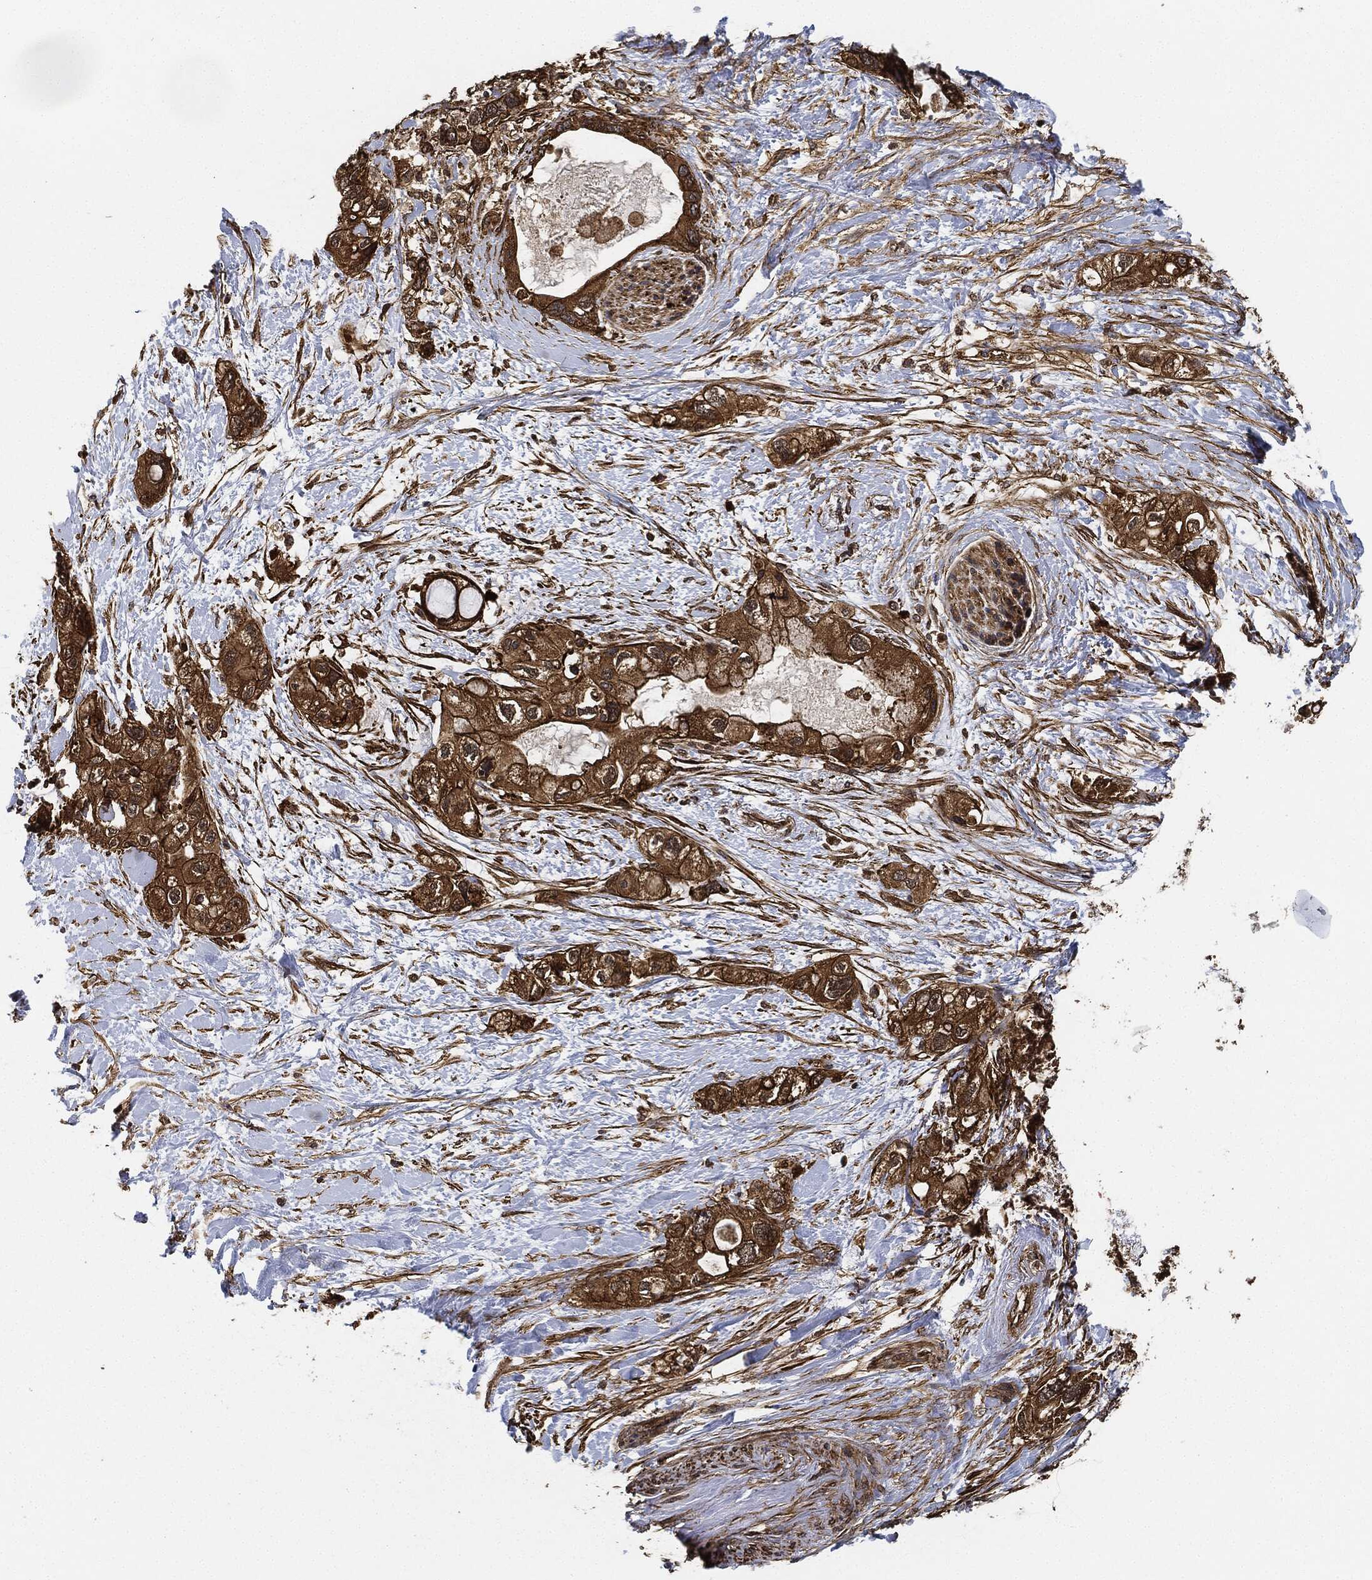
{"staining": {"intensity": "strong", "quantity": ">75%", "location": "cytoplasmic/membranous"}, "tissue": "pancreatic cancer", "cell_type": "Tumor cells", "image_type": "cancer", "snomed": [{"axis": "morphology", "description": "Adenocarcinoma, NOS"}, {"axis": "topography", "description": "Pancreas"}], "caption": "A brown stain labels strong cytoplasmic/membranous expression of a protein in human pancreatic cancer tumor cells.", "gene": "CEP290", "patient": {"sex": "female", "age": 56}}